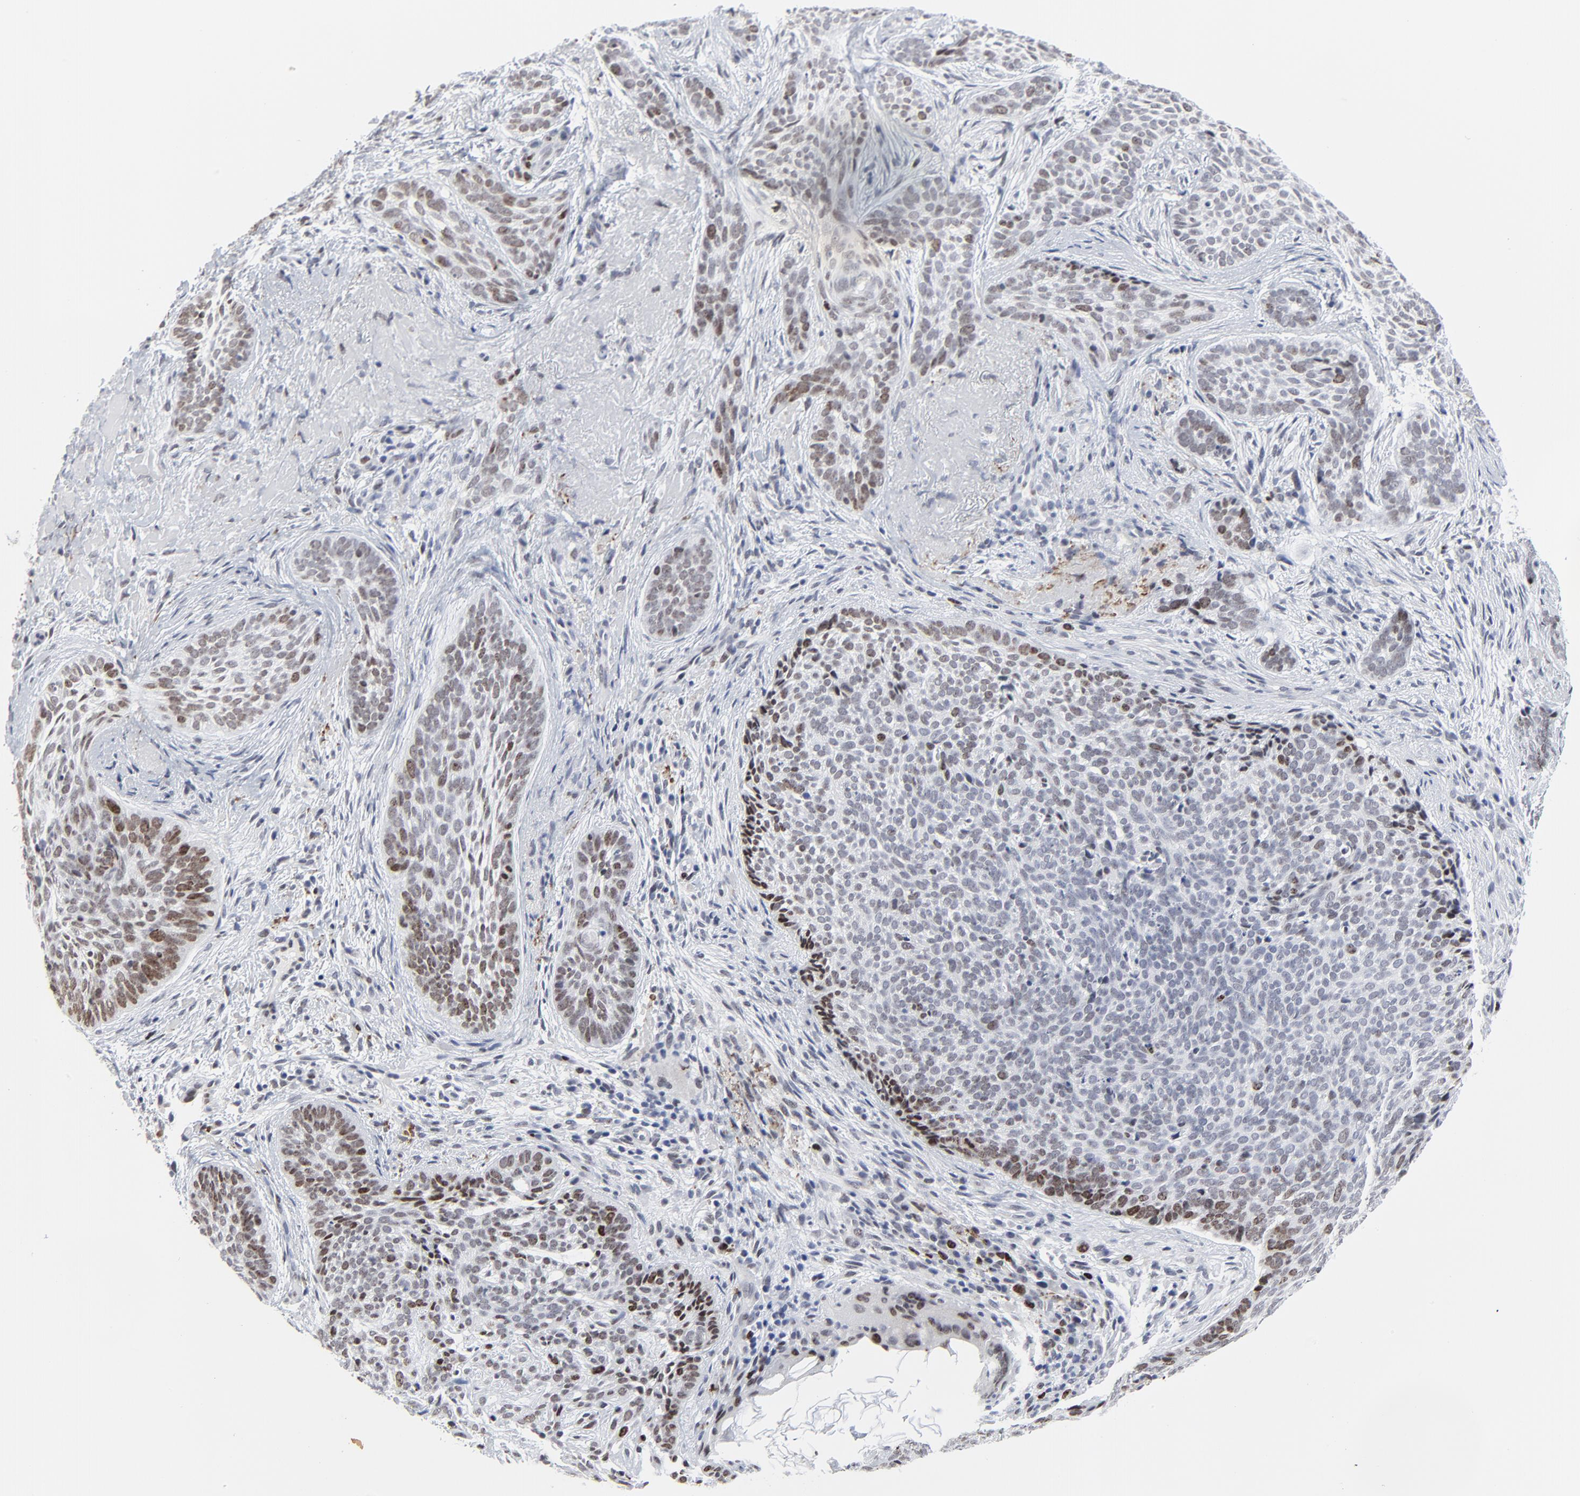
{"staining": {"intensity": "moderate", "quantity": "<25%", "location": "nuclear"}, "tissue": "skin cancer", "cell_type": "Tumor cells", "image_type": "cancer", "snomed": [{"axis": "morphology", "description": "Basal cell carcinoma"}, {"axis": "topography", "description": "Skin"}], "caption": "Brown immunohistochemical staining in human skin cancer (basal cell carcinoma) demonstrates moderate nuclear staining in about <25% of tumor cells.", "gene": "ZNF589", "patient": {"sex": "male", "age": 91}}